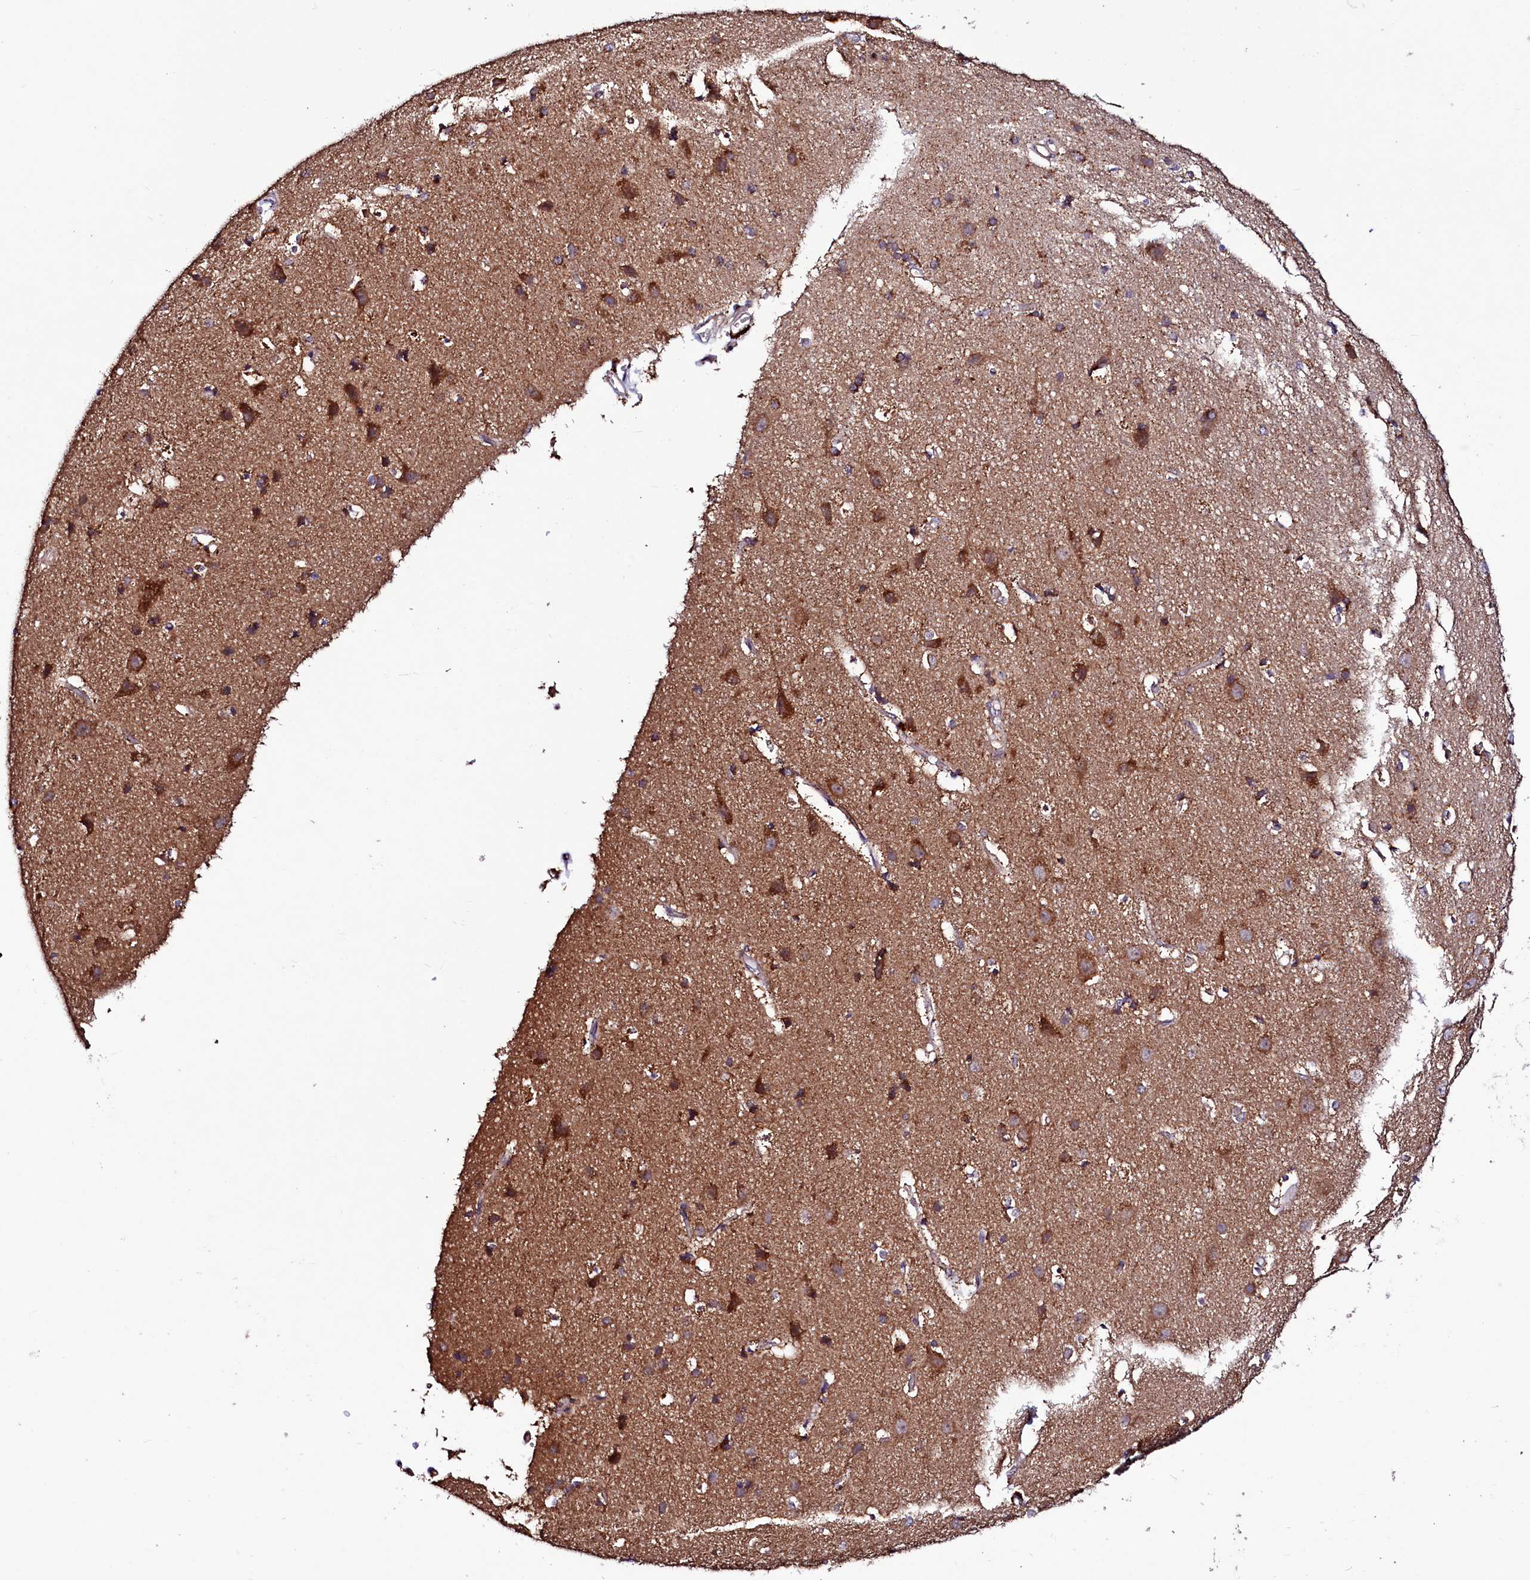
{"staining": {"intensity": "weak", "quantity": "25%-75%", "location": "cytoplasmic/membranous"}, "tissue": "cerebral cortex", "cell_type": "Endothelial cells", "image_type": "normal", "snomed": [{"axis": "morphology", "description": "Normal tissue, NOS"}, {"axis": "topography", "description": "Cerebral cortex"}], "caption": "This photomicrograph exhibits IHC staining of normal cerebral cortex, with low weak cytoplasmic/membranous staining in about 25%-75% of endothelial cells.", "gene": "STARD5", "patient": {"sex": "male", "age": 54}}